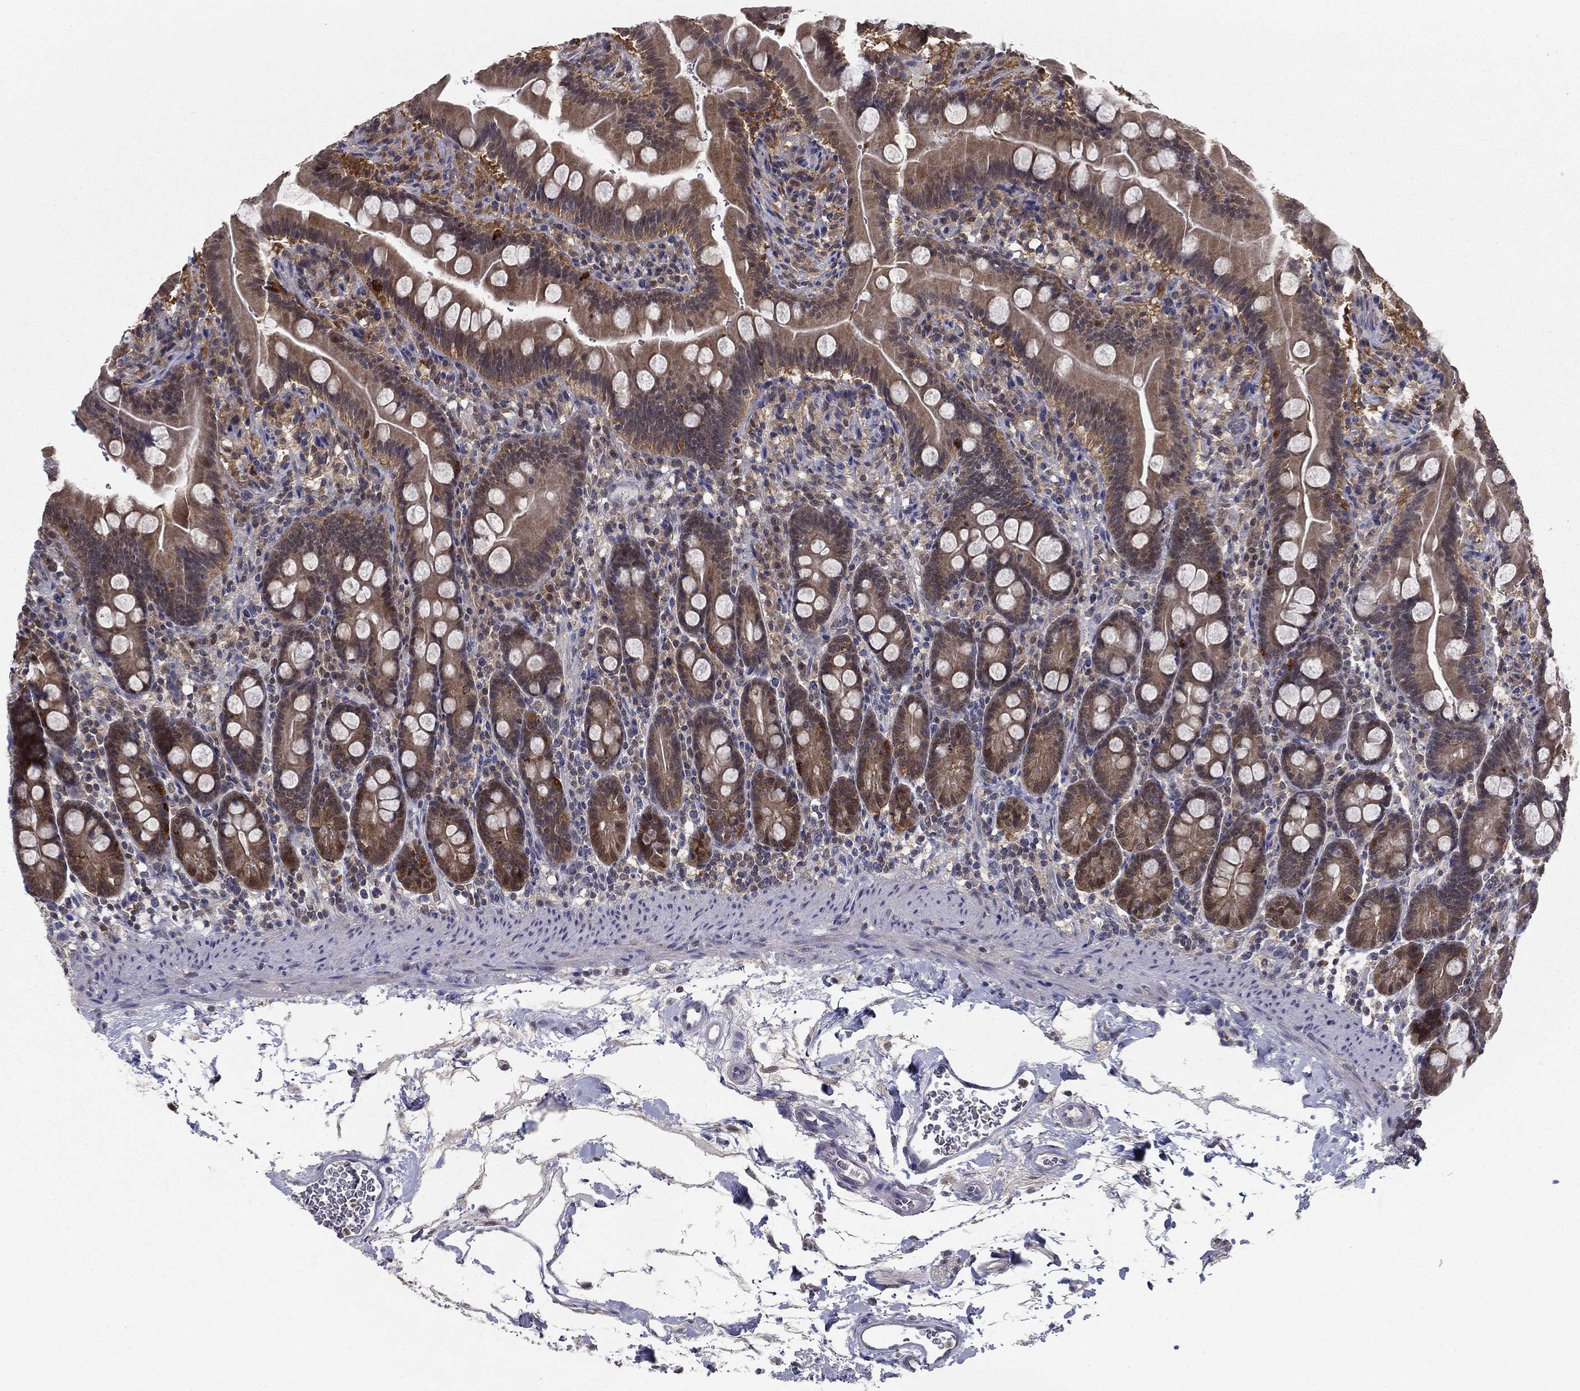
{"staining": {"intensity": "moderate", "quantity": "<25%", "location": "cytoplasmic/membranous"}, "tissue": "small intestine", "cell_type": "Glandular cells", "image_type": "normal", "snomed": [{"axis": "morphology", "description": "Normal tissue, NOS"}, {"axis": "topography", "description": "Small intestine"}], "caption": "Glandular cells exhibit low levels of moderate cytoplasmic/membranous staining in about <25% of cells in normal human small intestine.", "gene": "NIT2", "patient": {"sex": "female", "age": 44}}